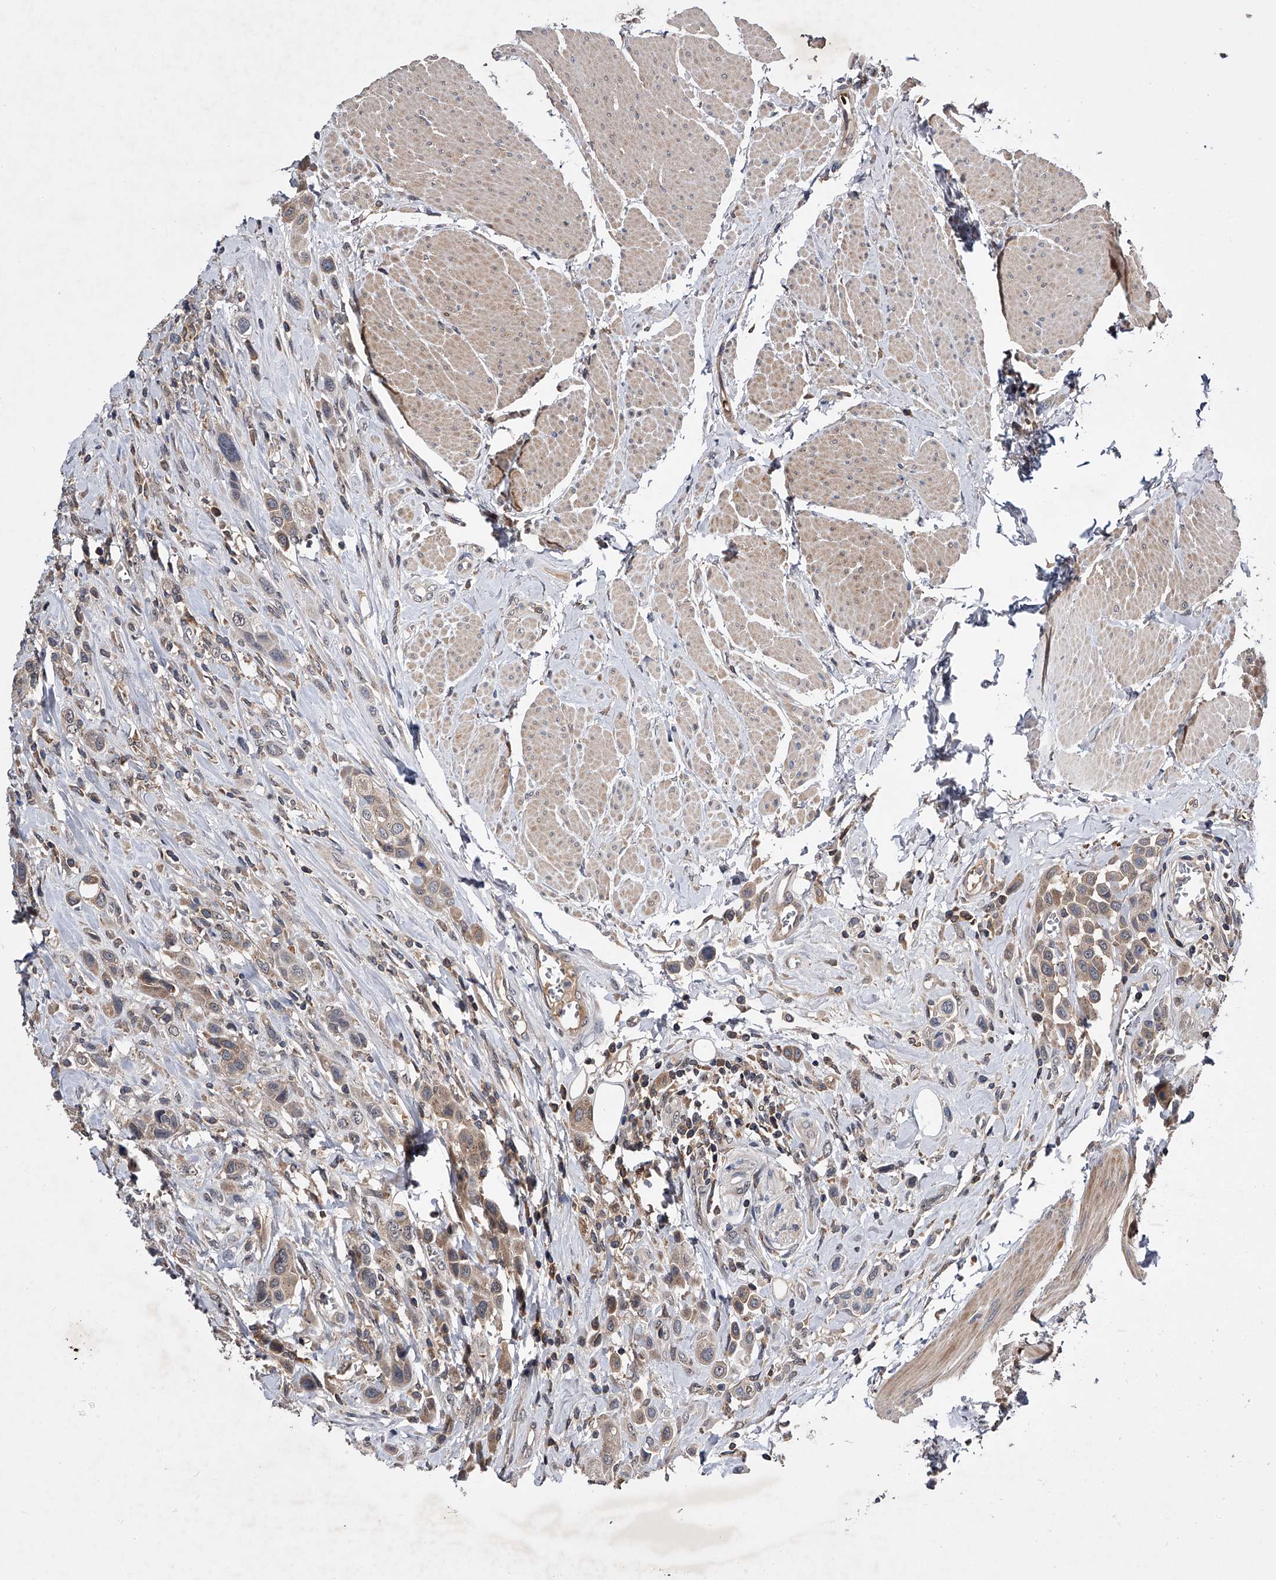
{"staining": {"intensity": "weak", "quantity": "25%-75%", "location": "cytoplasmic/membranous"}, "tissue": "urothelial cancer", "cell_type": "Tumor cells", "image_type": "cancer", "snomed": [{"axis": "morphology", "description": "Urothelial carcinoma, High grade"}, {"axis": "topography", "description": "Urinary bladder"}], "caption": "Human high-grade urothelial carcinoma stained for a protein (brown) reveals weak cytoplasmic/membranous positive positivity in about 25%-75% of tumor cells.", "gene": "ZNF30", "patient": {"sex": "male", "age": 50}}